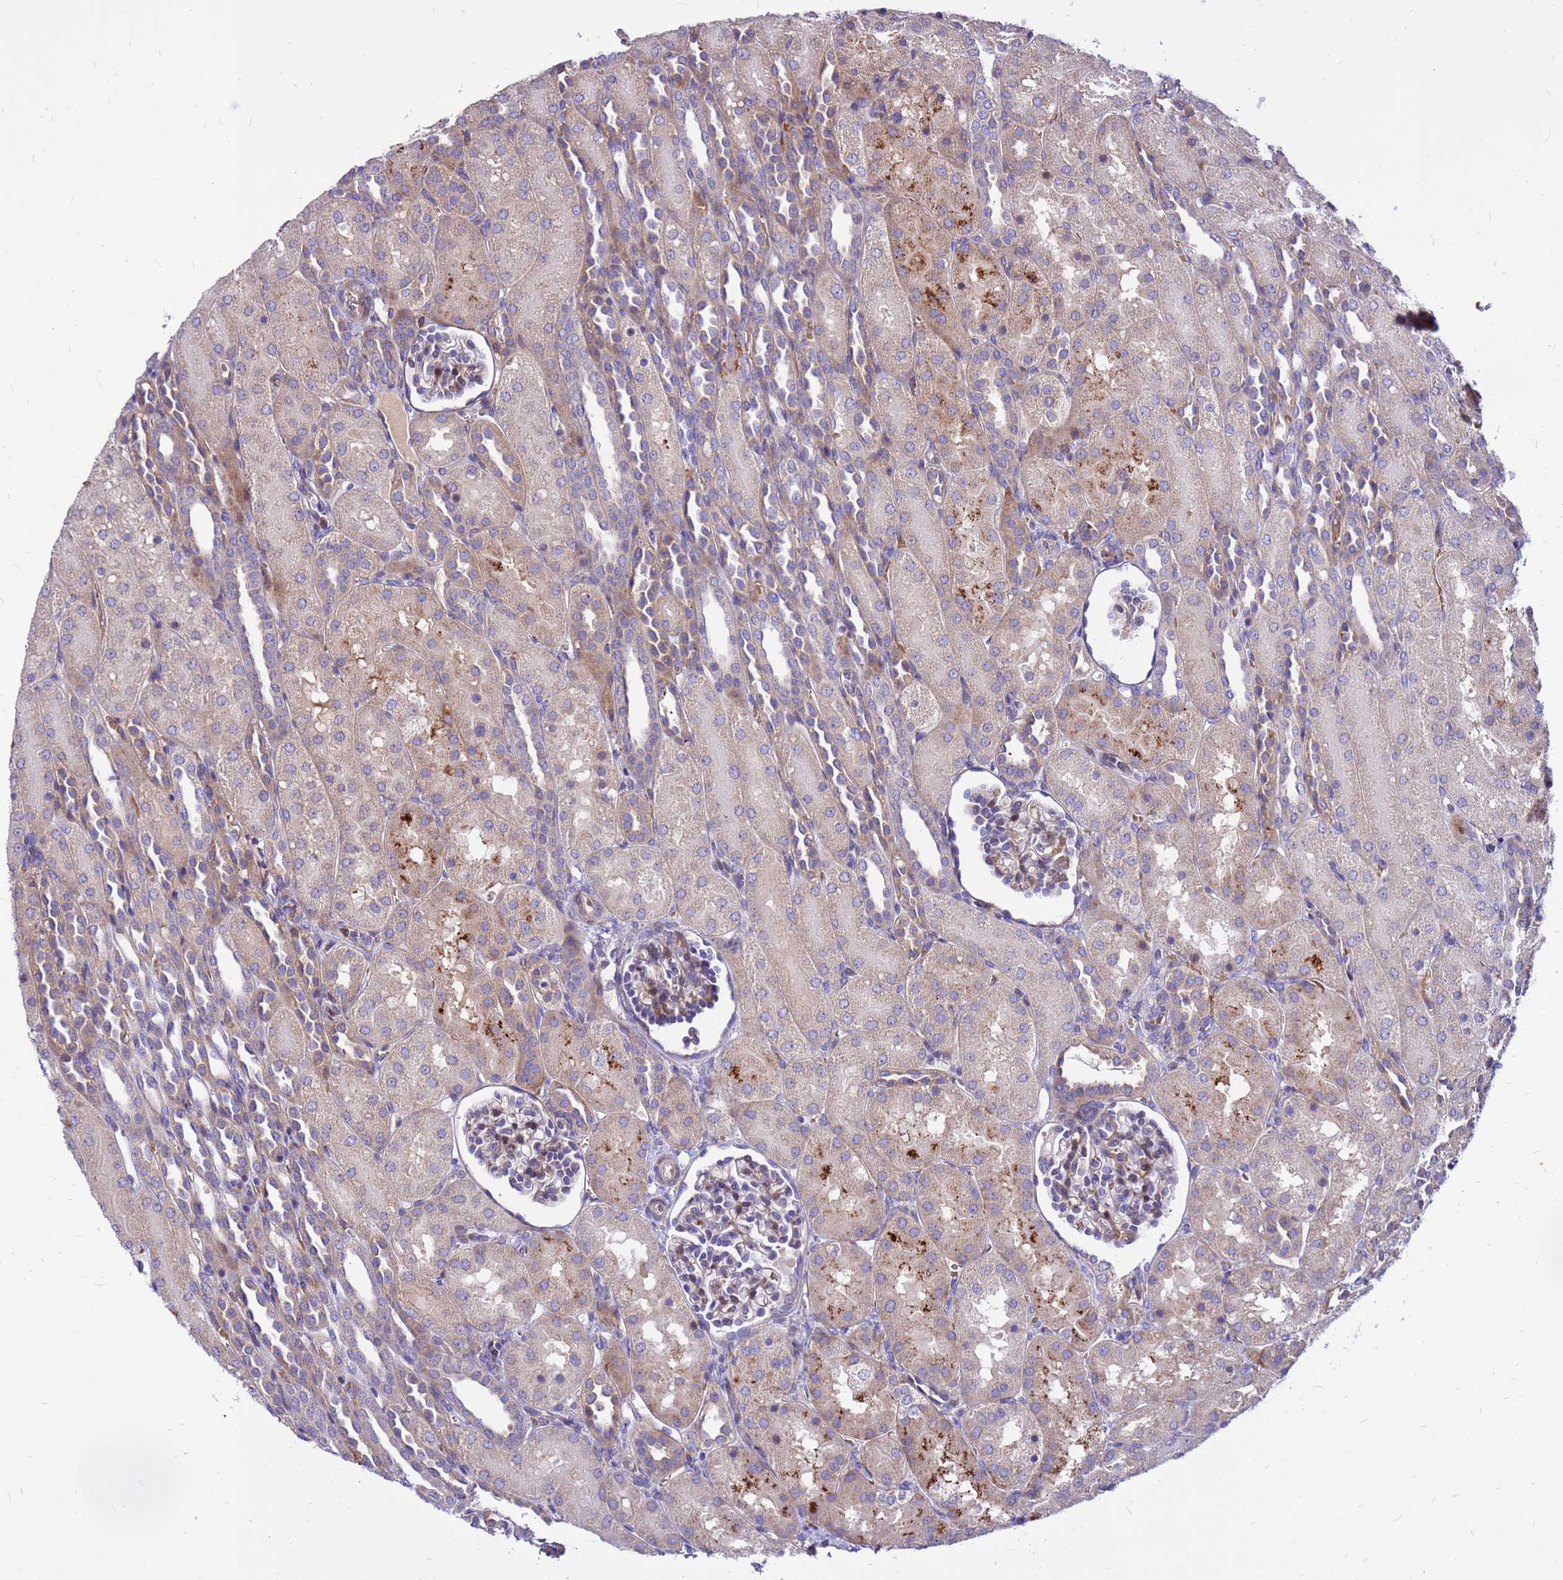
{"staining": {"intensity": "weak", "quantity": "25%-75%", "location": "cytoplasmic/membranous"}, "tissue": "kidney", "cell_type": "Cells in glomeruli", "image_type": "normal", "snomed": [{"axis": "morphology", "description": "Normal tissue, NOS"}, {"axis": "topography", "description": "Kidney"}], "caption": "Human kidney stained for a protein (brown) exhibits weak cytoplasmic/membranous positive positivity in approximately 25%-75% of cells in glomeruli.", "gene": "ZNF669", "patient": {"sex": "male", "age": 1}}